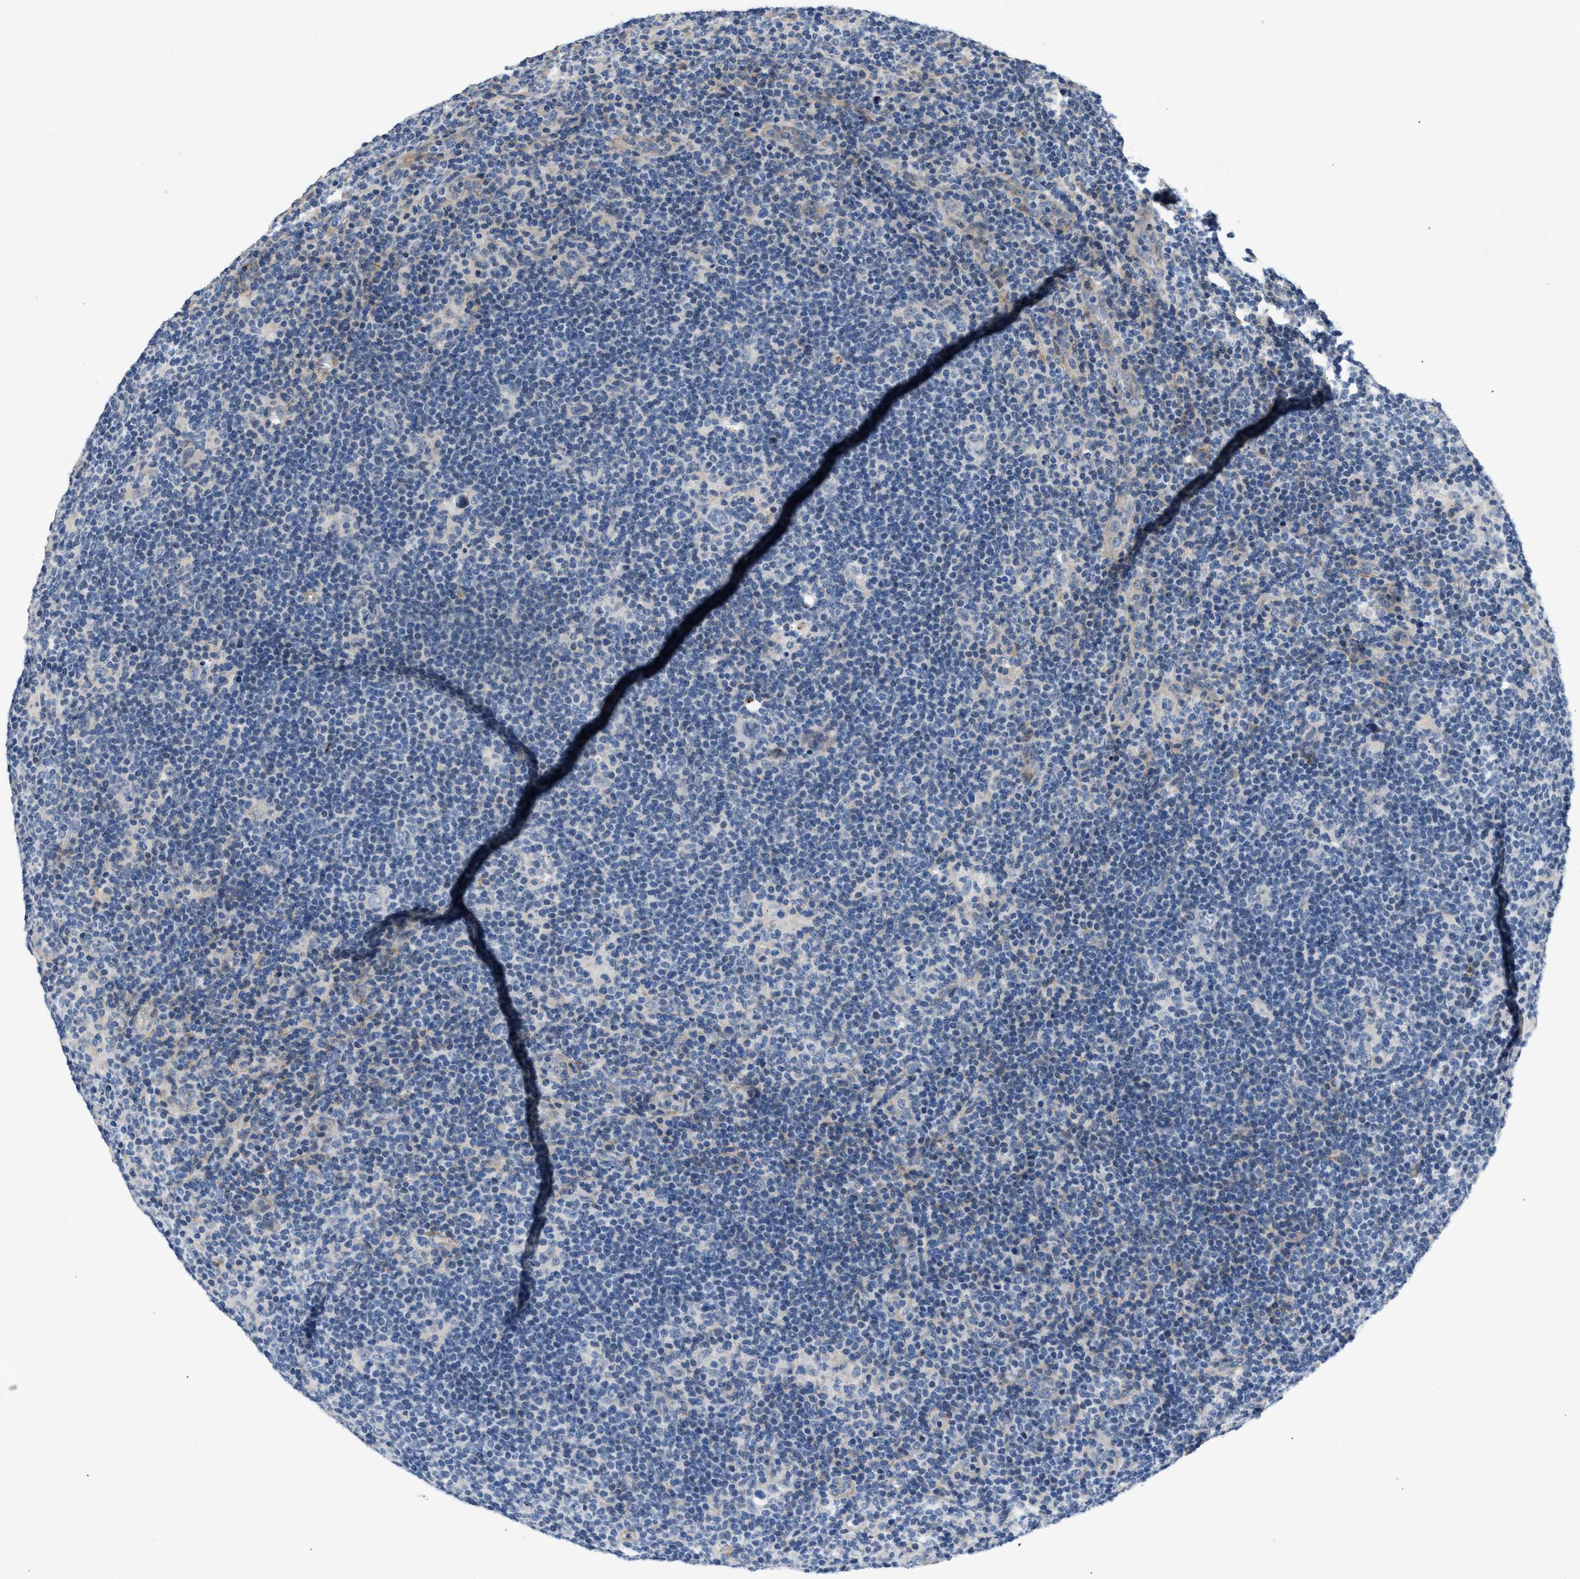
{"staining": {"intensity": "negative", "quantity": "none", "location": "none"}, "tissue": "lymphoma", "cell_type": "Tumor cells", "image_type": "cancer", "snomed": [{"axis": "morphology", "description": "Hodgkin's disease, NOS"}, {"axis": "topography", "description": "Lymph node"}], "caption": "Tumor cells show no significant positivity in Hodgkin's disease. (Brightfield microscopy of DAB (3,3'-diaminobenzidine) immunohistochemistry (IHC) at high magnification).", "gene": "PDGFRA", "patient": {"sex": "female", "age": 57}}